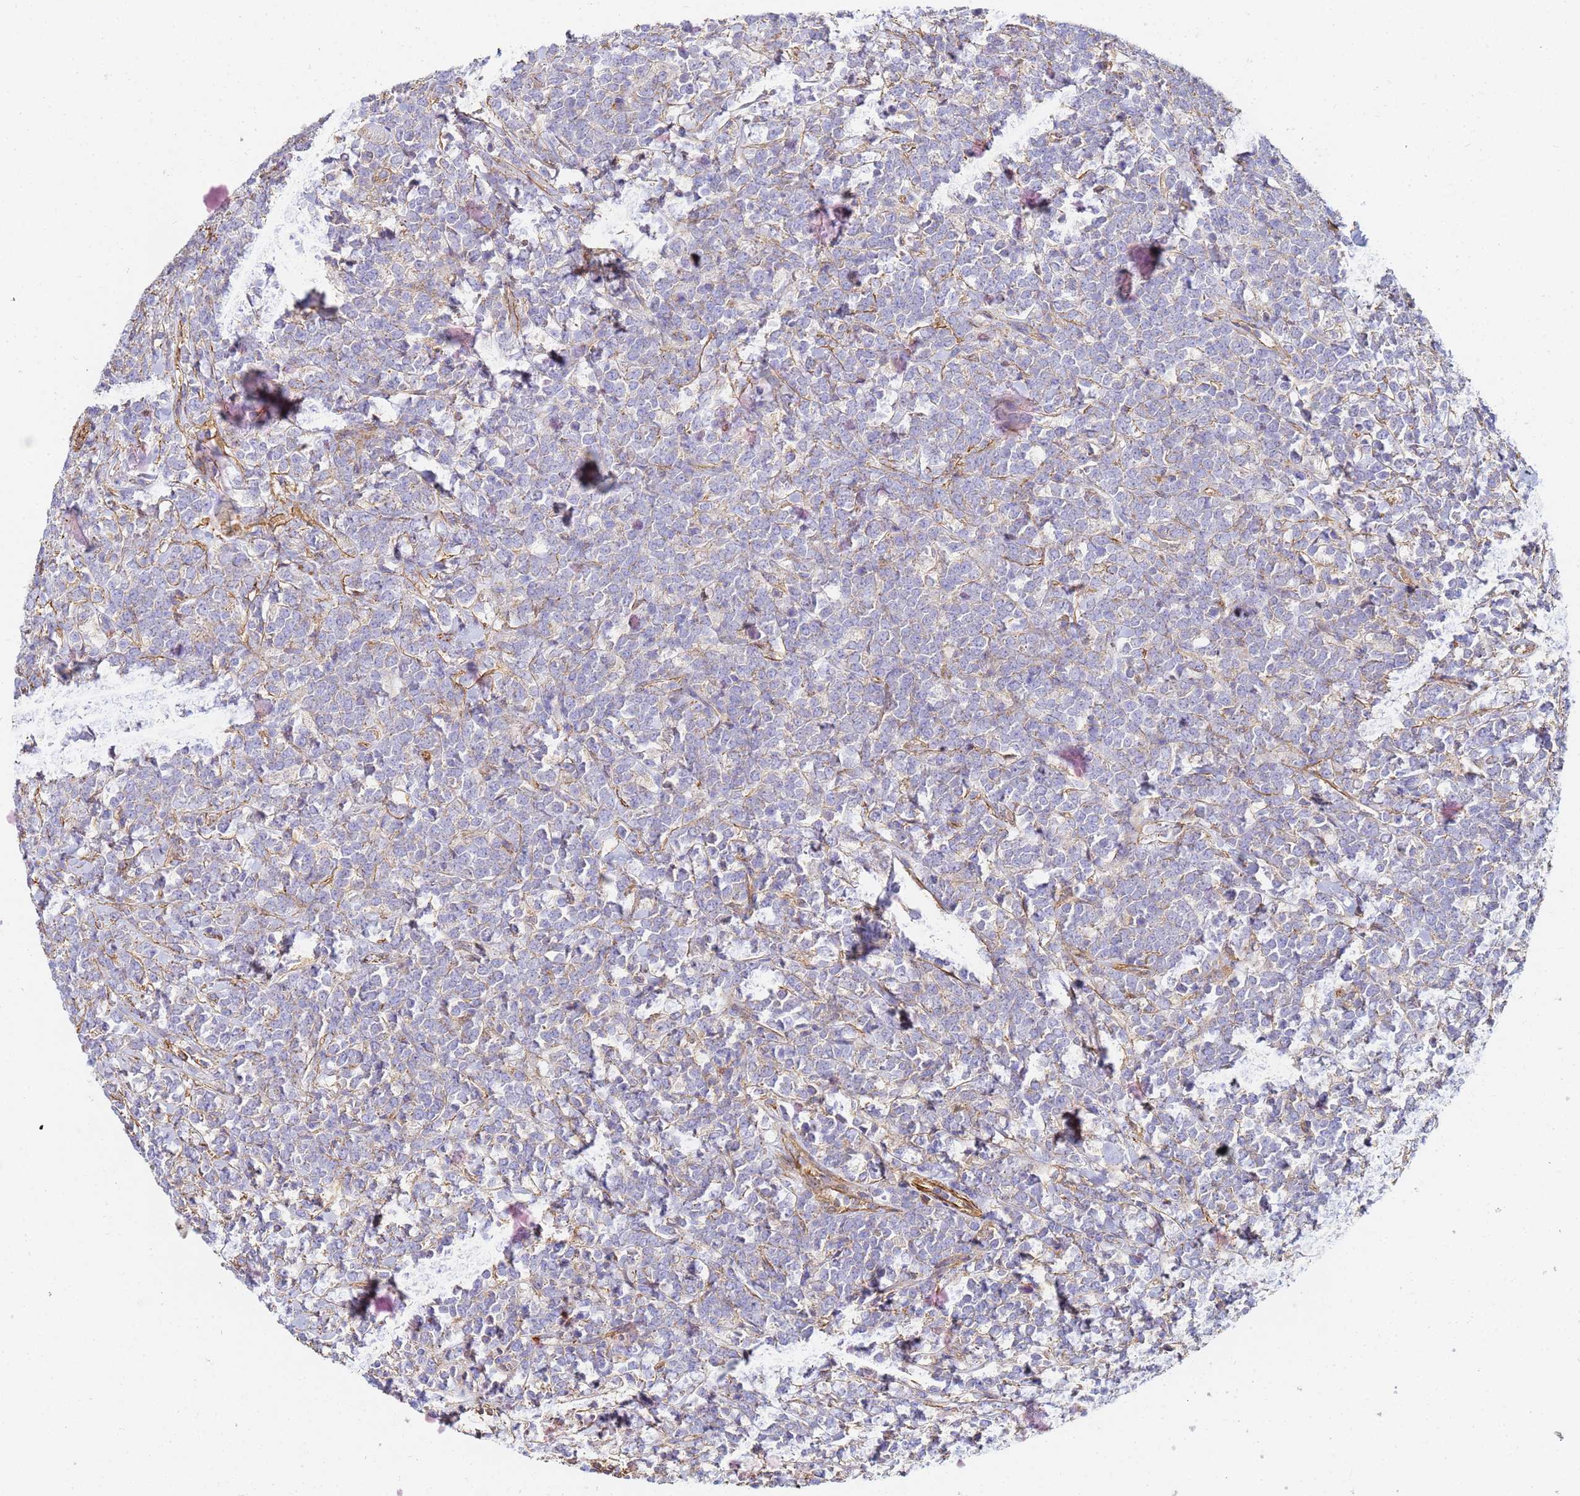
{"staining": {"intensity": "negative", "quantity": "none", "location": "none"}, "tissue": "lymphoma", "cell_type": "Tumor cells", "image_type": "cancer", "snomed": [{"axis": "morphology", "description": "Malignant lymphoma, non-Hodgkin's type, High grade"}, {"axis": "topography", "description": "Small intestine"}], "caption": "Tumor cells are negative for brown protein staining in lymphoma.", "gene": "TPM1", "patient": {"sex": "male", "age": 8}}